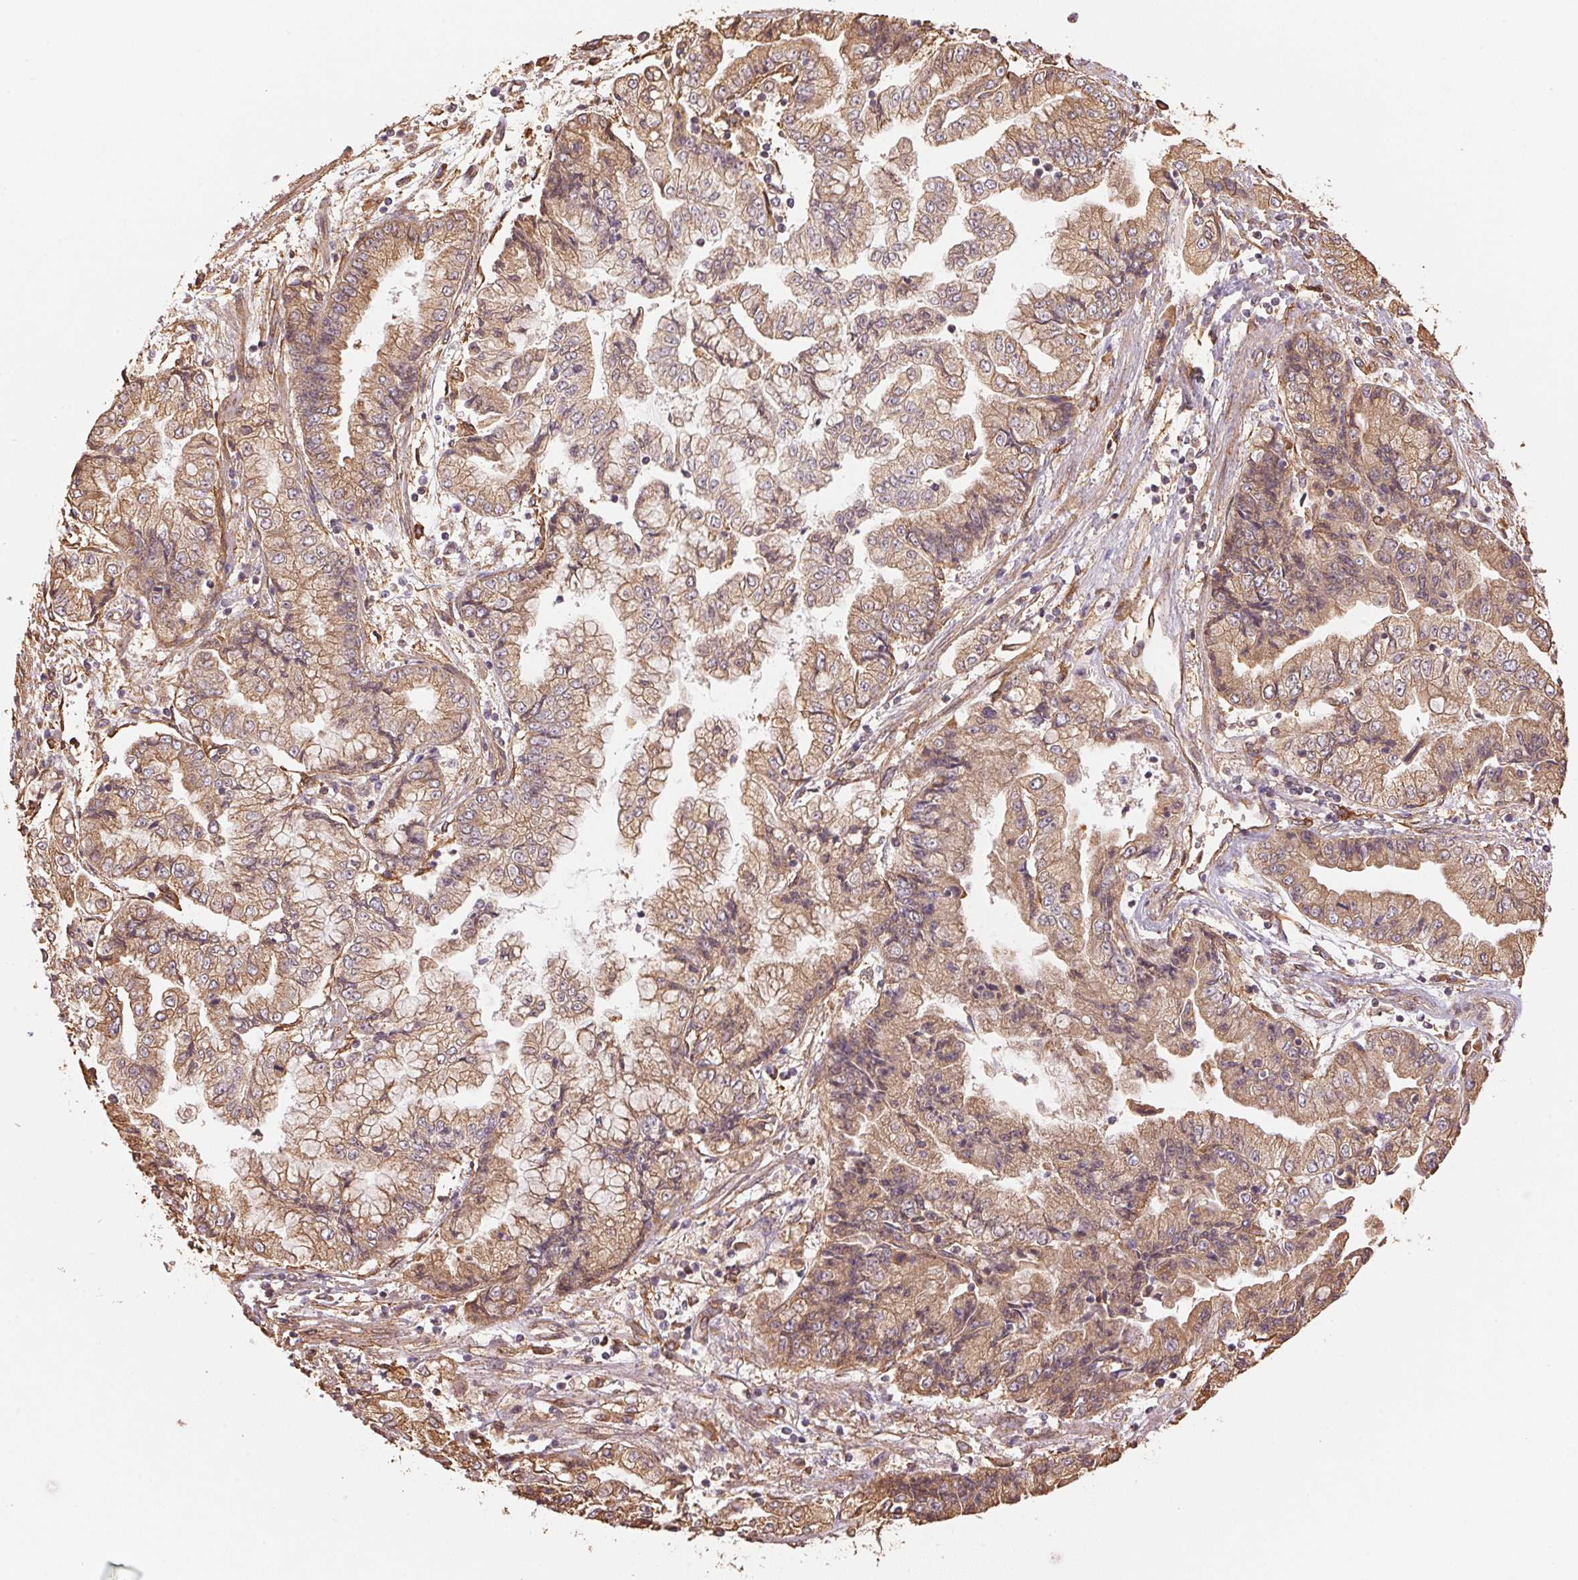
{"staining": {"intensity": "weak", "quantity": ">75%", "location": "cytoplasmic/membranous"}, "tissue": "stomach cancer", "cell_type": "Tumor cells", "image_type": "cancer", "snomed": [{"axis": "morphology", "description": "Adenocarcinoma, NOS"}, {"axis": "topography", "description": "Stomach, upper"}], "caption": "High-power microscopy captured an IHC image of adenocarcinoma (stomach), revealing weak cytoplasmic/membranous staining in approximately >75% of tumor cells. The staining was performed using DAB to visualize the protein expression in brown, while the nuclei were stained in blue with hematoxylin (Magnification: 20x).", "gene": "C6orf163", "patient": {"sex": "female", "age": 74}}